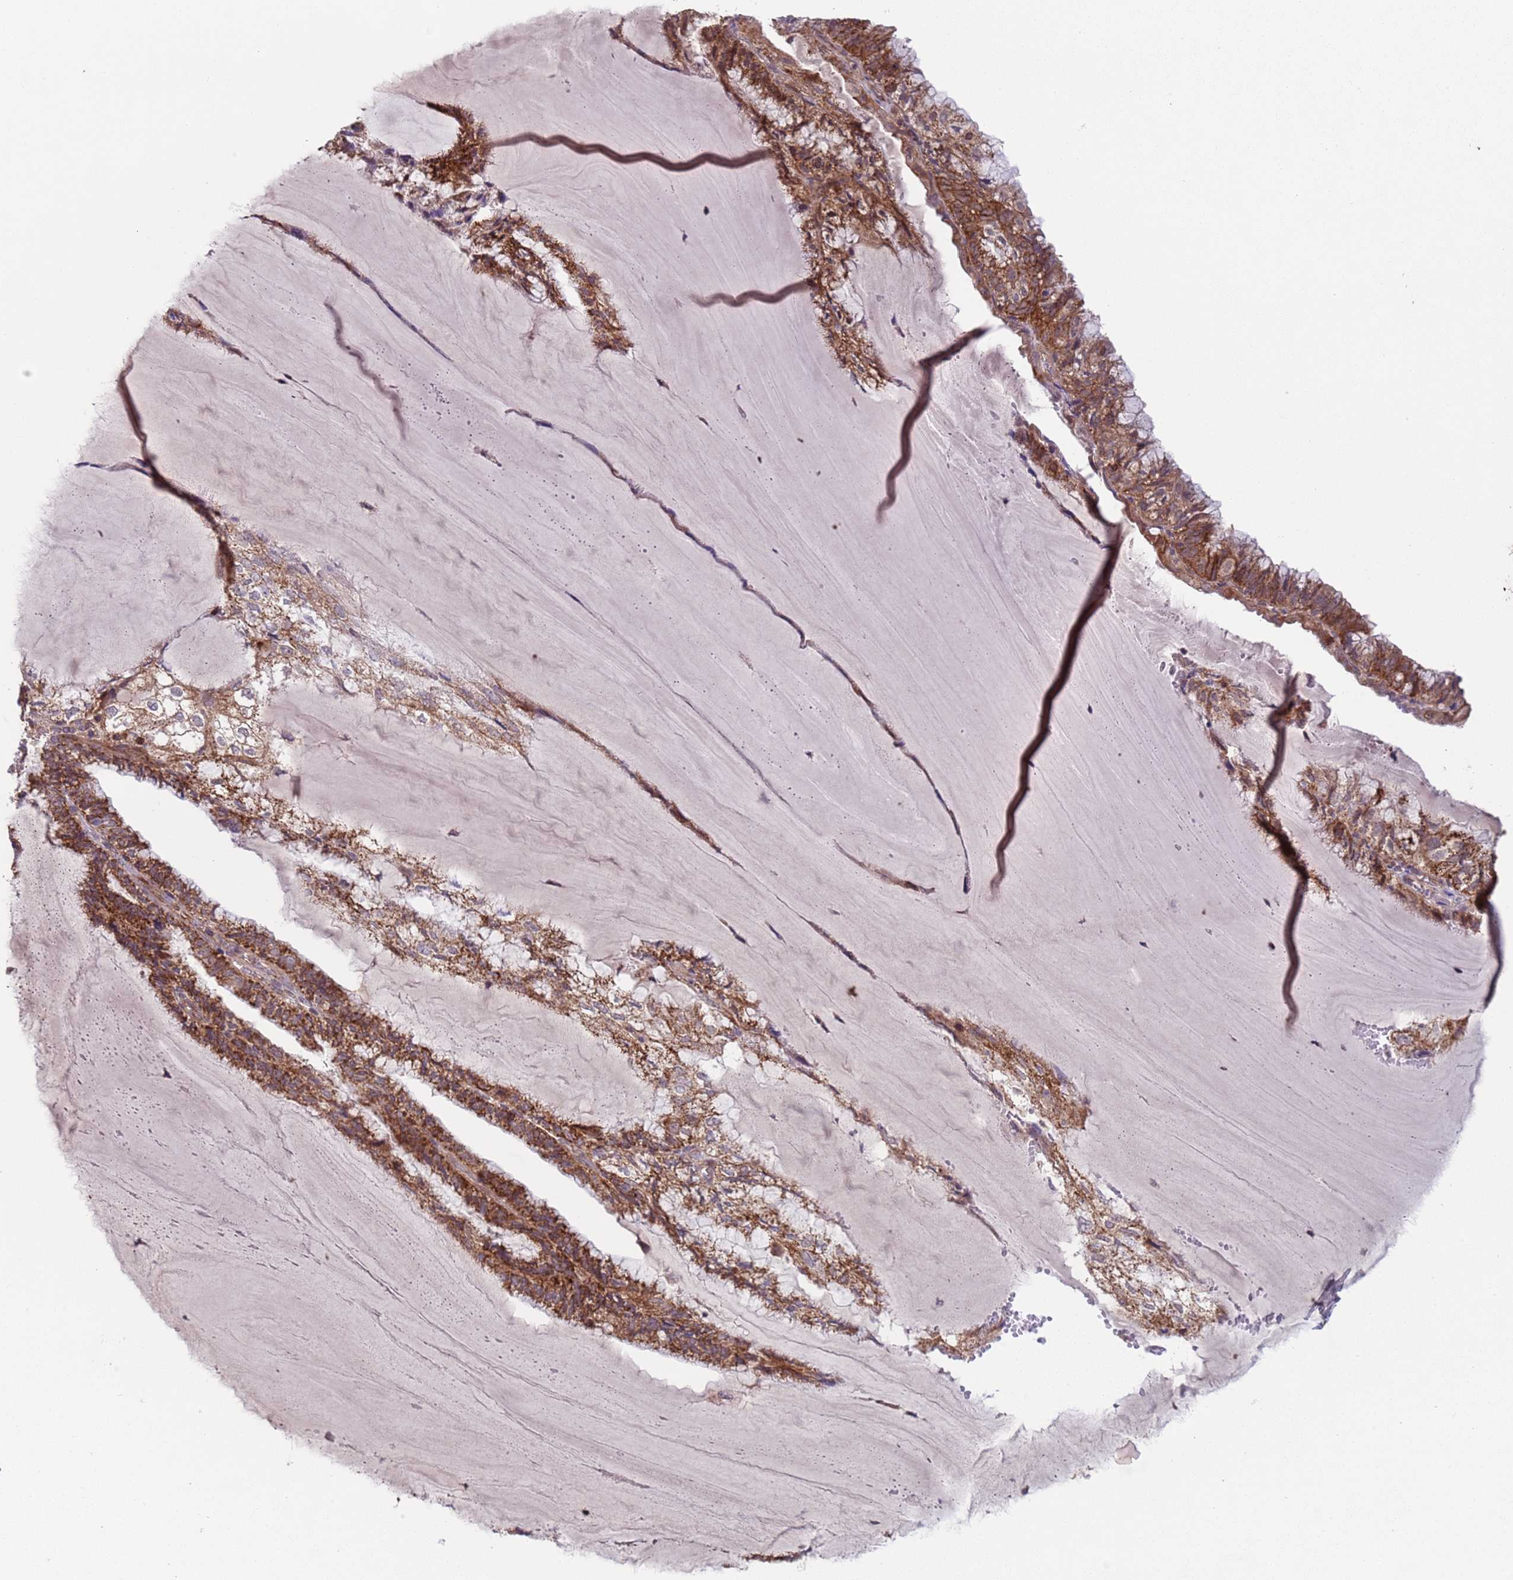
{"staining": {"intensity": "moderate", "quantity": ">75%", "location": "cytoplasmic/membranous"}, "tissue": "endometrial cancer", "cell_type": "Tumor cells", "image_type": "cancer", "snomed": [{"axis": "morphology", "description": "Adenocarcinoma, NOS"}, {"axis": "topography", "description": "Endometrium"}], "caption": "Protein expression by immunohistochemistry (IHC) demonstrates moderate cytoplasmic/membranous staining in approximately >75% of tumor cells in endometrial adenocarcinoma.", "gene": "ACAD8", "patient": {"sex": "female", "age": 81}}